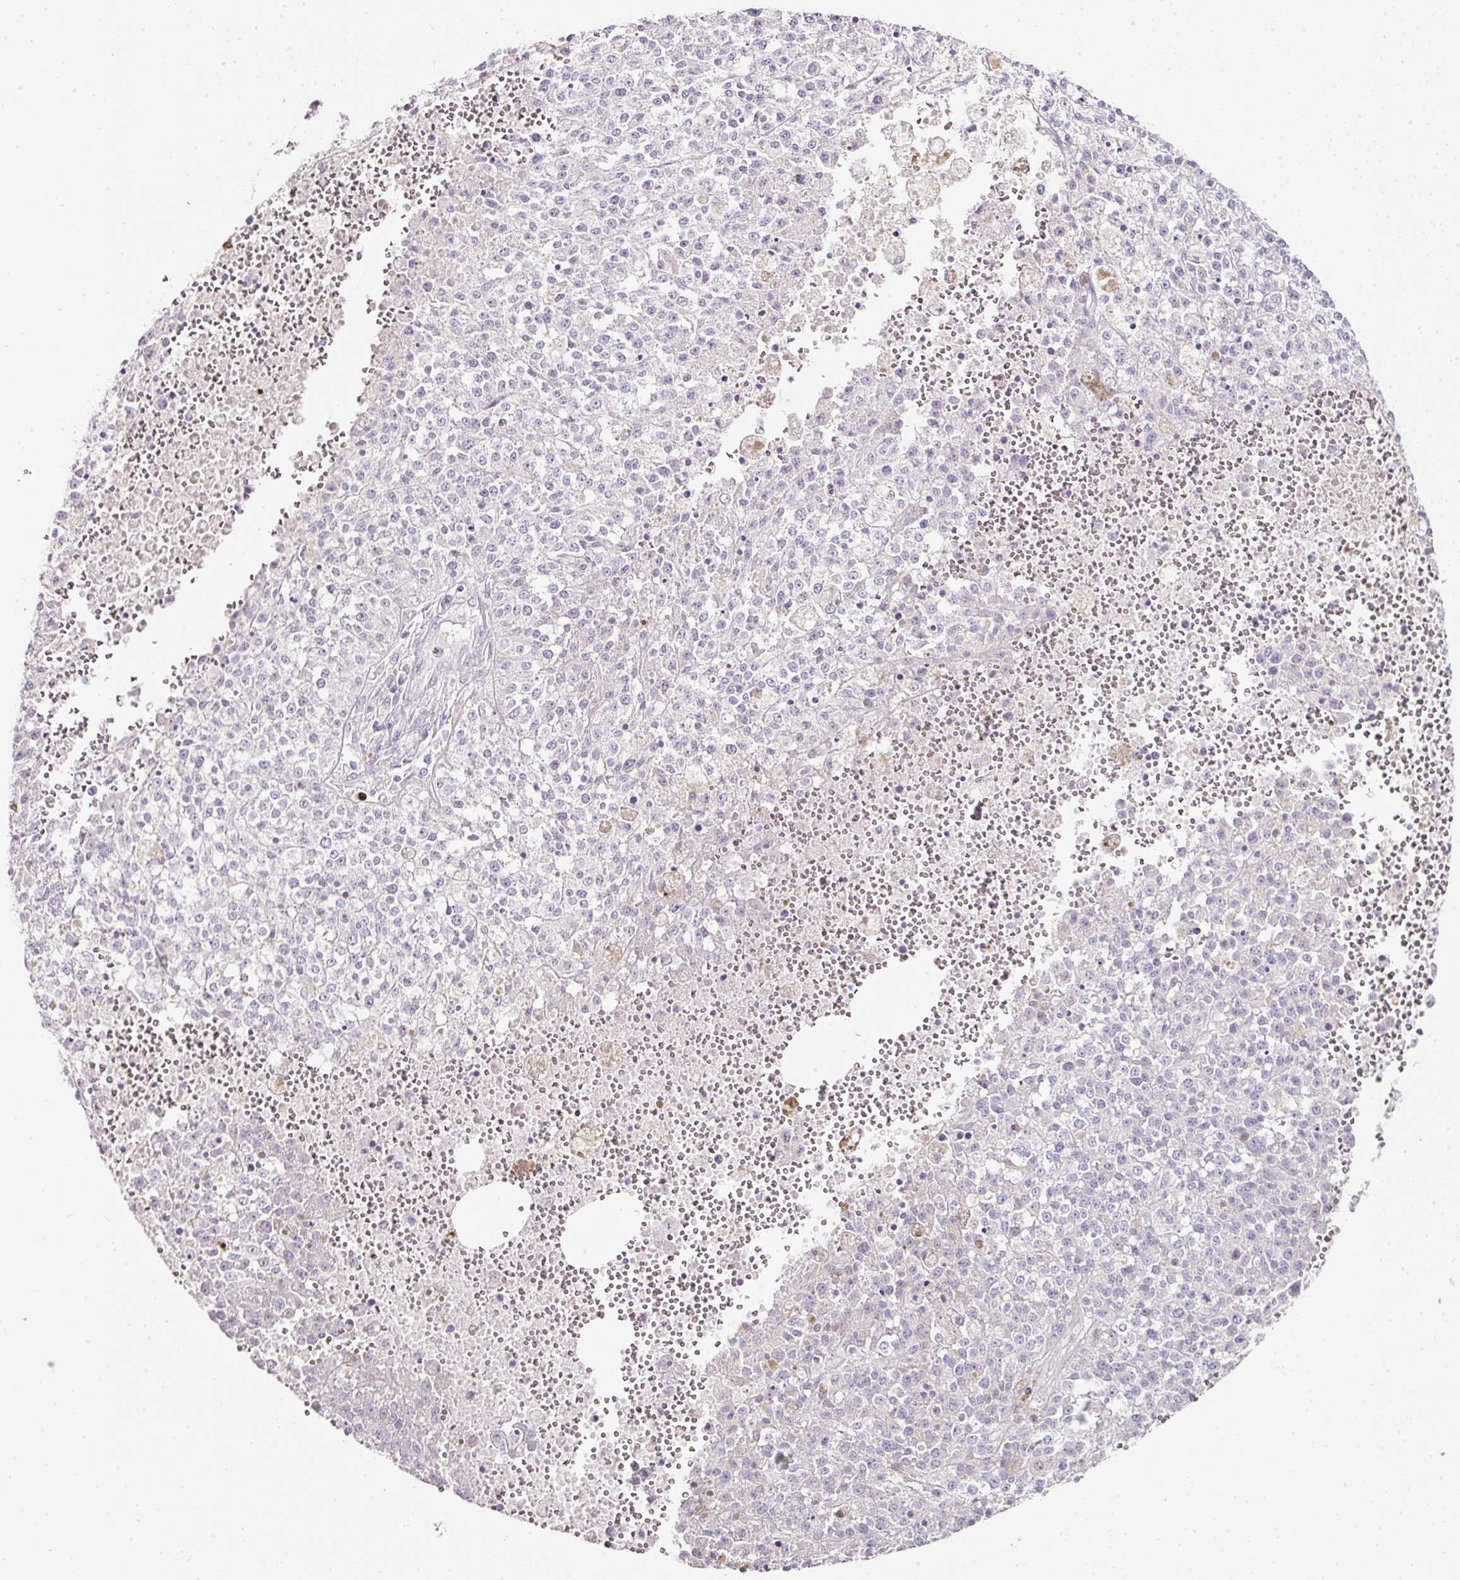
{"staining": {"intensity": "negative", "quantity": "none", "location": "none"}, "tissue": "melanoma", "cell_type": "Tumor cells", "image_type": "cancer", "snomed": [{"axis": "morphology", "description": "Malignant melanoma, NOS"}, {"axis": "topography", "description": "Skin"}], "caption": "The histopathology image reveals no significant staining in tumor cells of malignant melanoma.", "gene": "SLC2A2", "patient": {"sex": "female", "age": 64}}